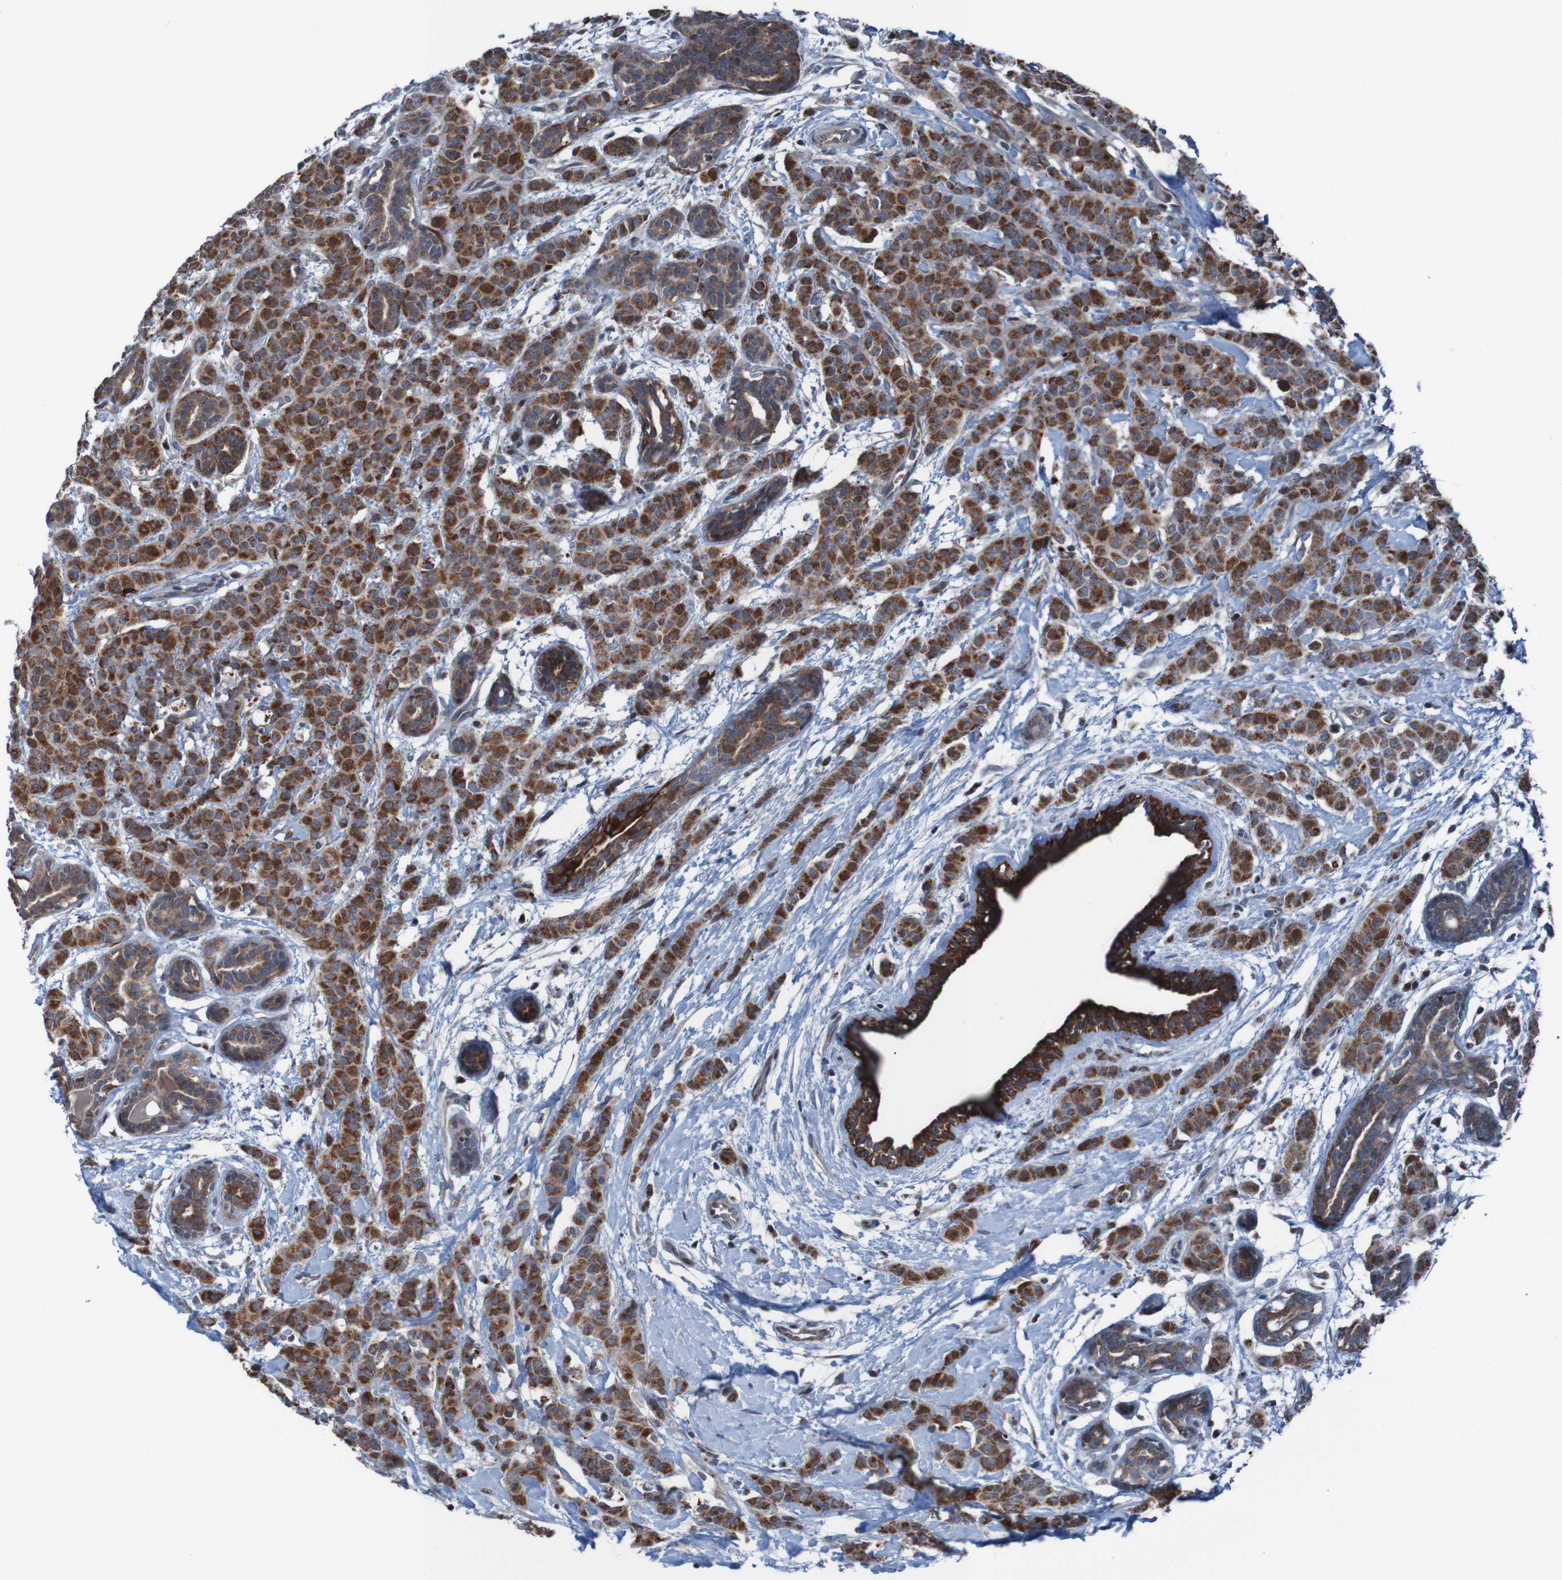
{"staining": {"intensity": "strong", "quantity": ">75%", "location": "cytoplasmic/membranous"}, "tissue": "breast cancer", "cell_type": "Tumor cells", "image_type": "cancer", "snomed": [{"axis": "morphology", "description": "Normal tissue, NOS"}, {"axis": "morphology", "description": "Duct carcinoma"}, {"axis": "topography", "description": "Breast"}], "caption": "The histopathology image displays a brown stain indicating the presence of a protein in the cytoplasmic/membranous of tumor cells in breast cancer (intraductal carcinoma).", "gene": "UNG", "patient": {"sex": "female", "age": 40}}